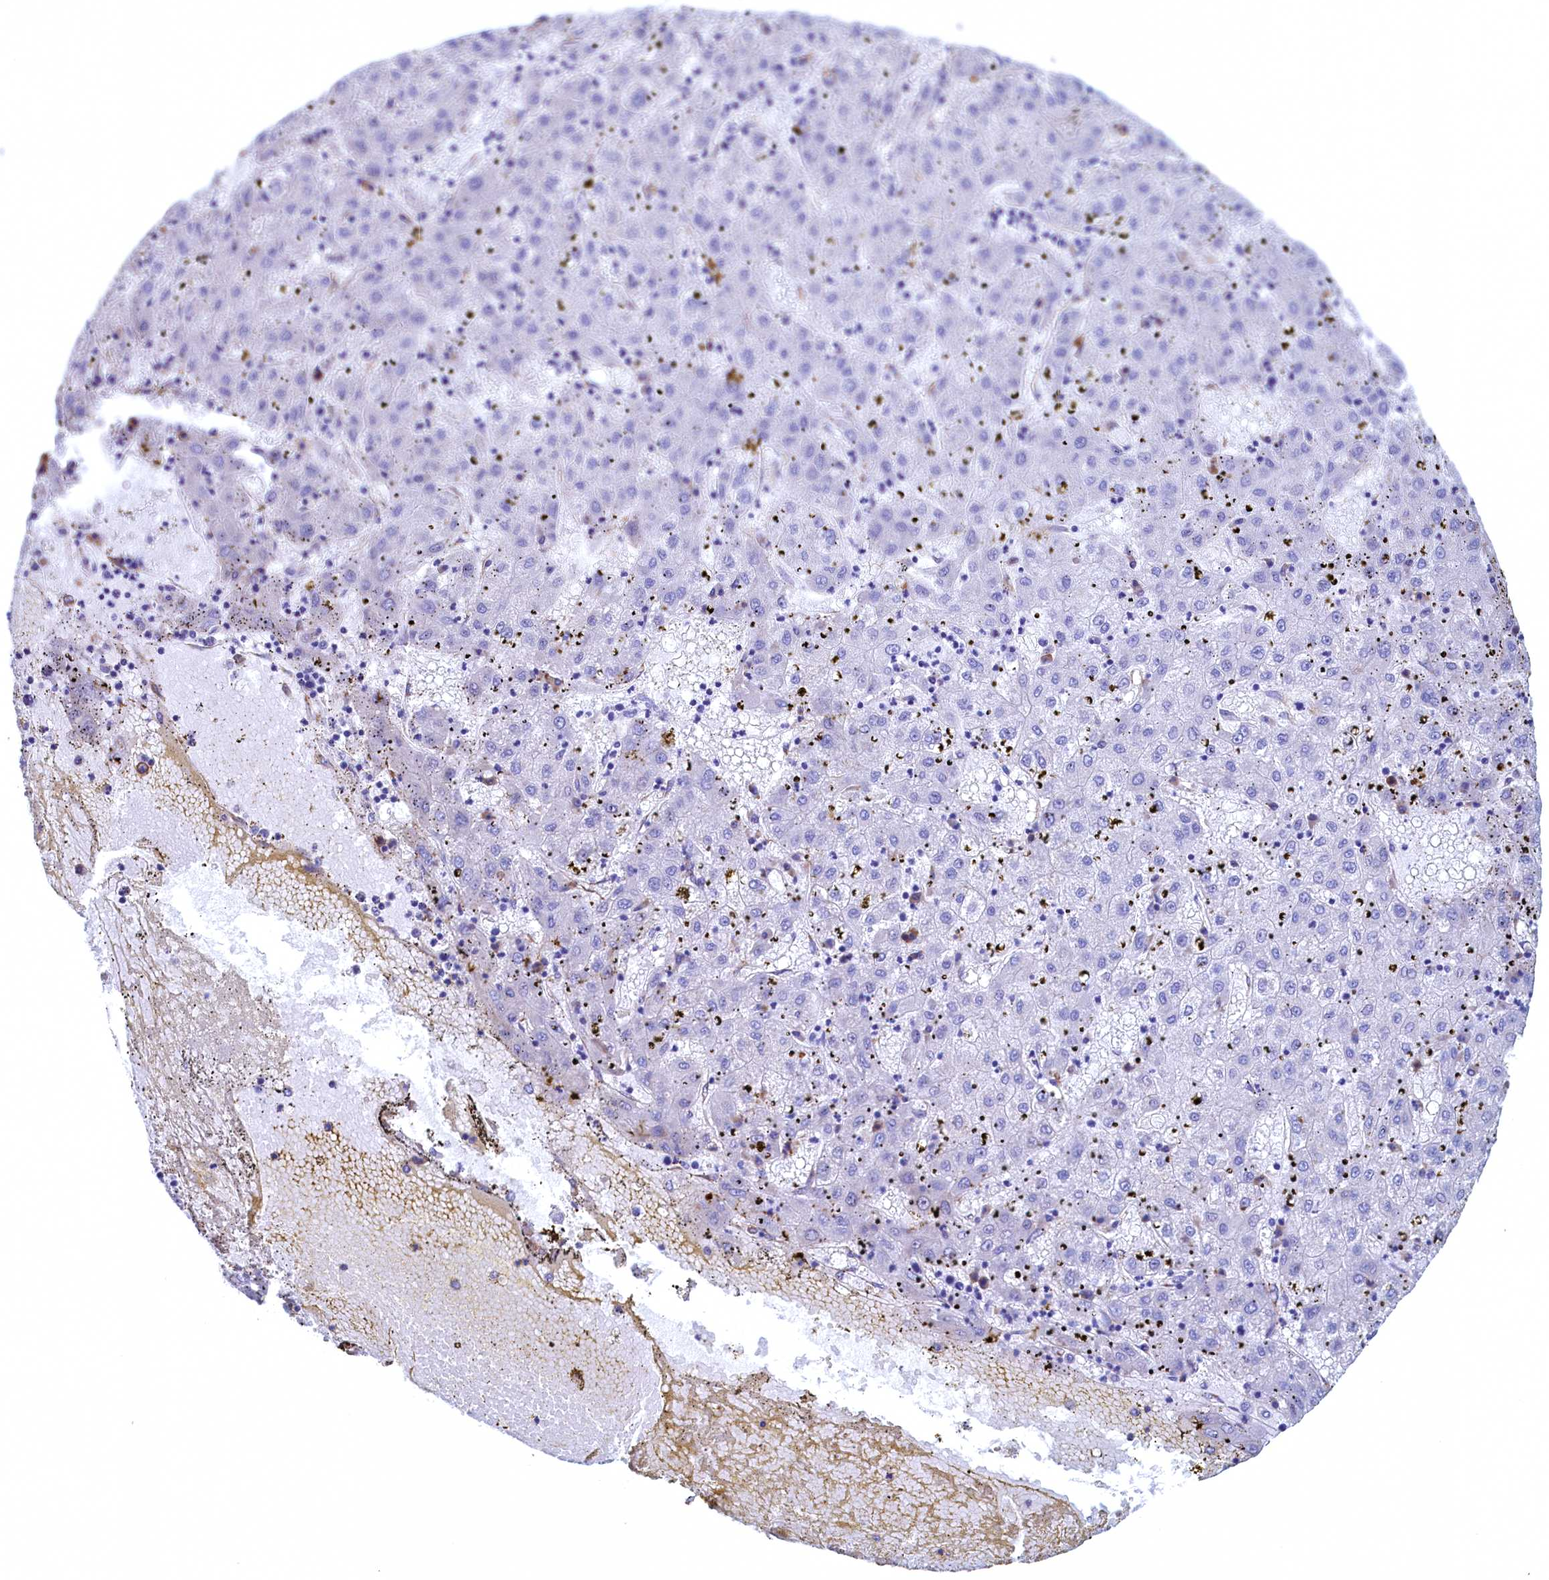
{"staining": {"intensity": "negative", "quantity": "none", "location": "none"}, "tissue": "liver cancer", "cell_type": "Tumor cells", "image_type": "cancer", "snomed": [{"axis": "morphology", "description": "Carcinoma, Hepatocellular, NOS"}, {"axis": "topography", "description": "Liver"}], "caption": "IHC photomicrograph of human hepatocellular carcinoma (liver) stained for a protein (brown), which reveals no expression in tumor cells.", "gene": "CBLIF", "patient": {"sex": "male", "age": 72}}